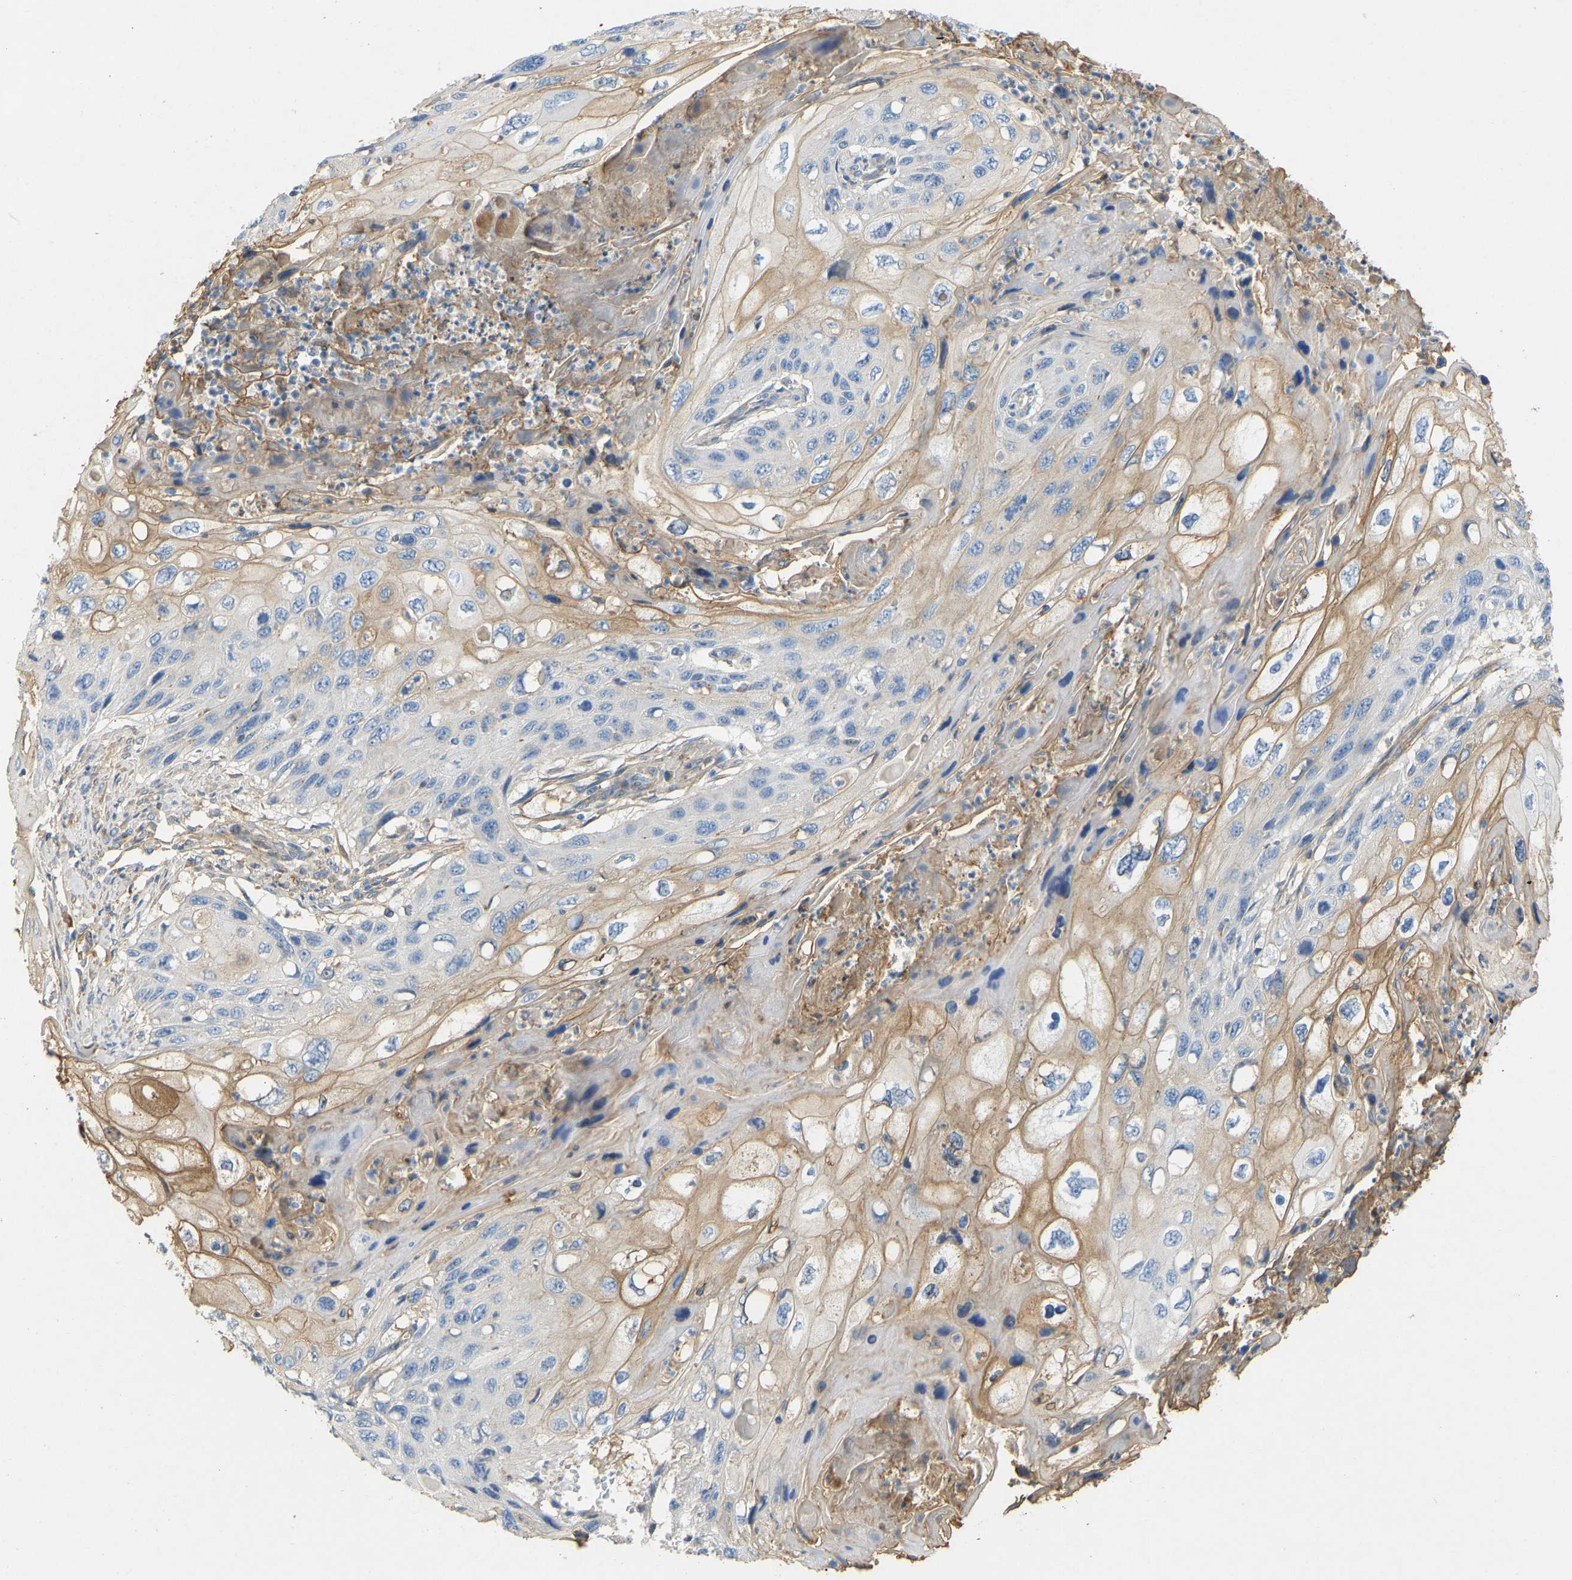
{"staining": {"intensity": "moderate", "quantity": "<25%", "location": "cytoplasmic/membranous"}, "tissue": "cervical cancer", "cell_type": "Tumor cells", "image_type": "cancer", "snomed": [{"axis": "morphology", "description": "Squamous cell carcinoma, NOS"}, {"axis": "topography", "description": "Cervix"}], "caption": "Immunohistochemistry (IHC) (DAB (3,3'-diaminobenzidine)) staining of human cervical cancer demonstrates moderate cytoplasmic/membranous protein staining in about <25% of tumor cells.", "gene": "TECTA", "patient": {"sex": "female", "age": 70}}